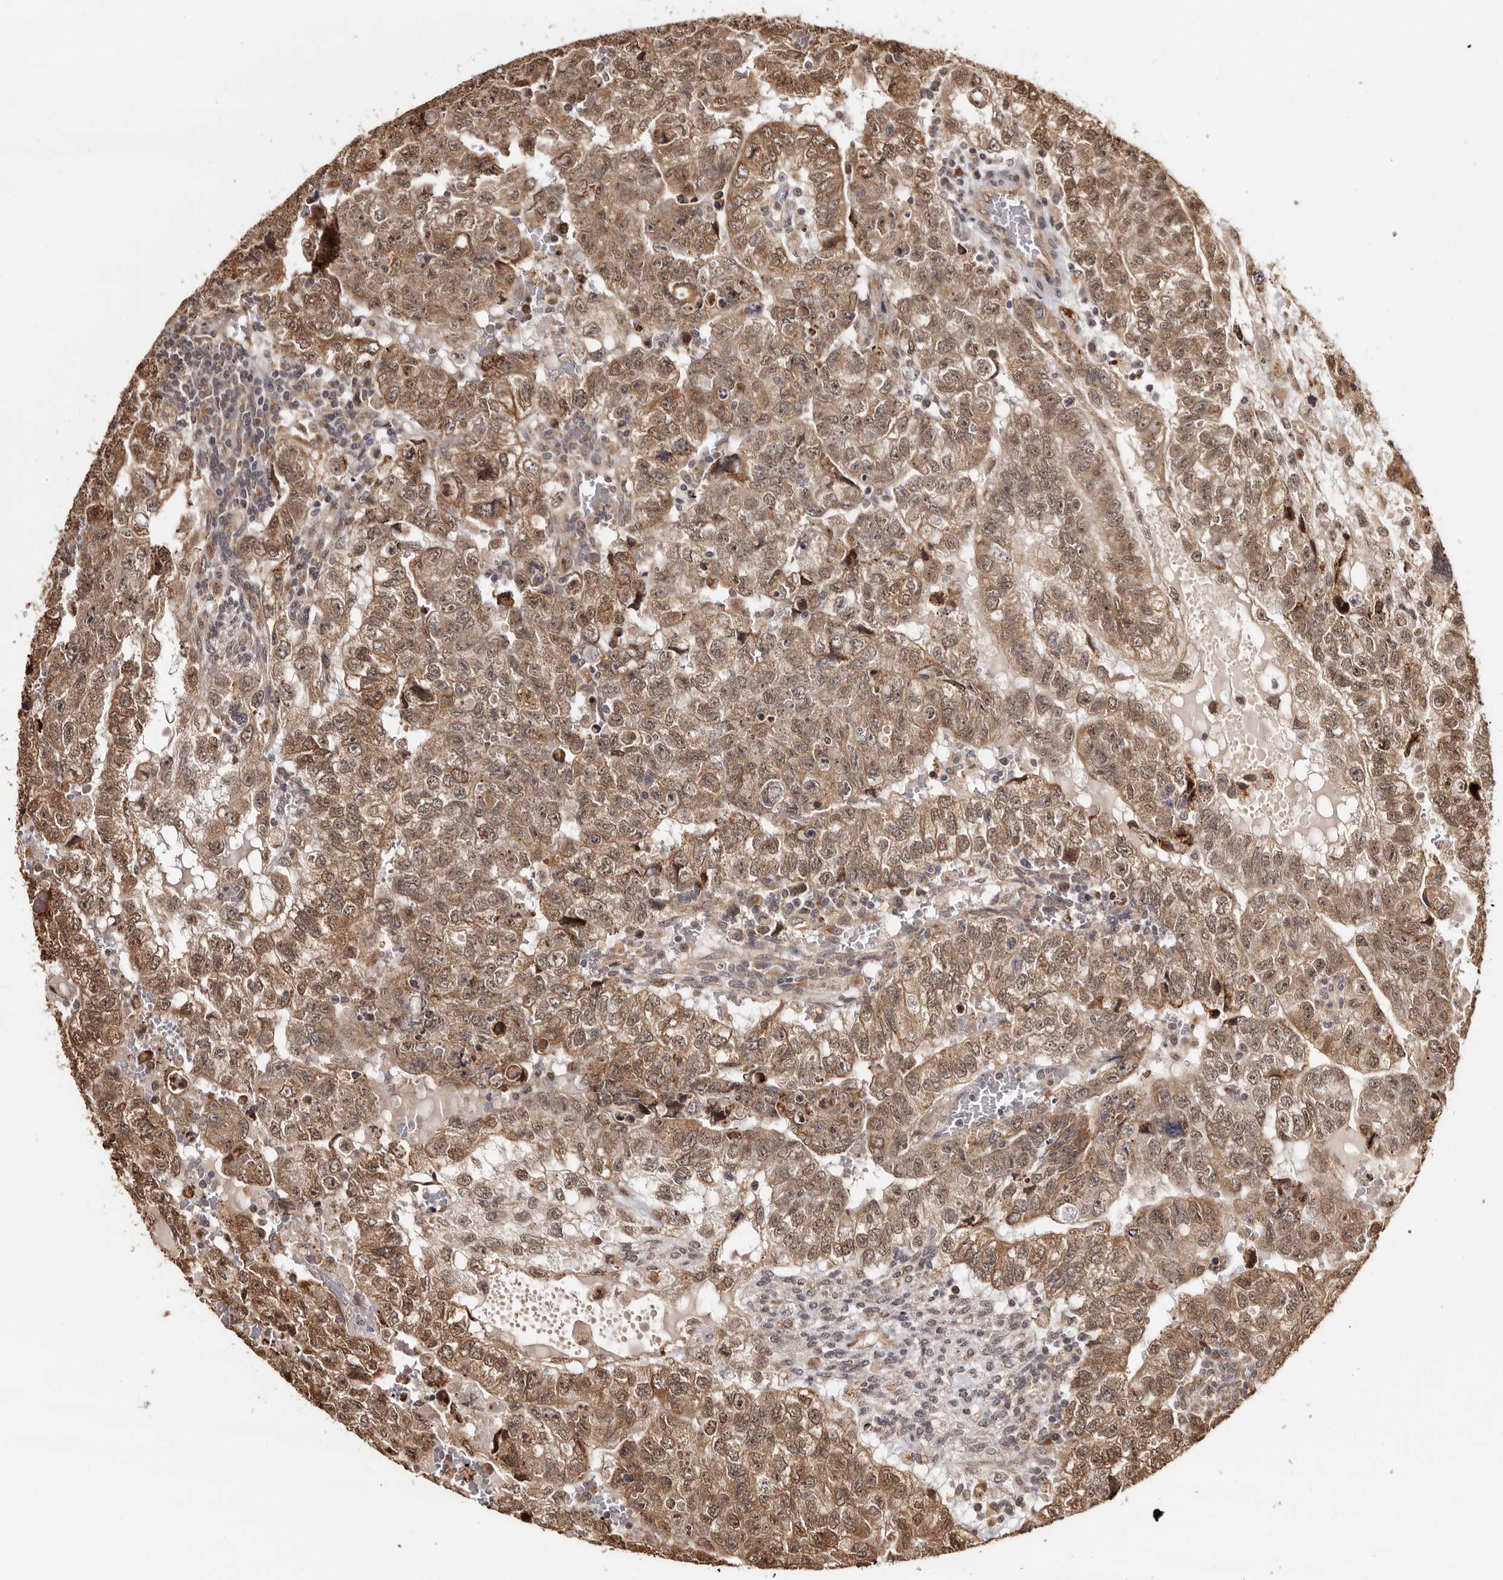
{"staining": {"intensity": "moderate", "quantity": ">75%", "location": "cytoplasmic/membranous,nuclear"}, "tissue": "testis cancer", "cell_type": "Tumor cells", "image_type": "cancer", "snomed": [{"axis": "morphology", "description": "Carcinoma, Embryonal, NOS"}, {"axis": "topography", "description": "Testis"}], "caption": "DAB (3,3'-diaminobenzidine) immunohistochemical staining of human embryonal carcinoma (testis) shows moderate cytoplasmic/membranous and nuclear protein staining in about >75% of tumor cells.", "gene": "ZNF83", "patient": {"sex": "male", "age": 36}}